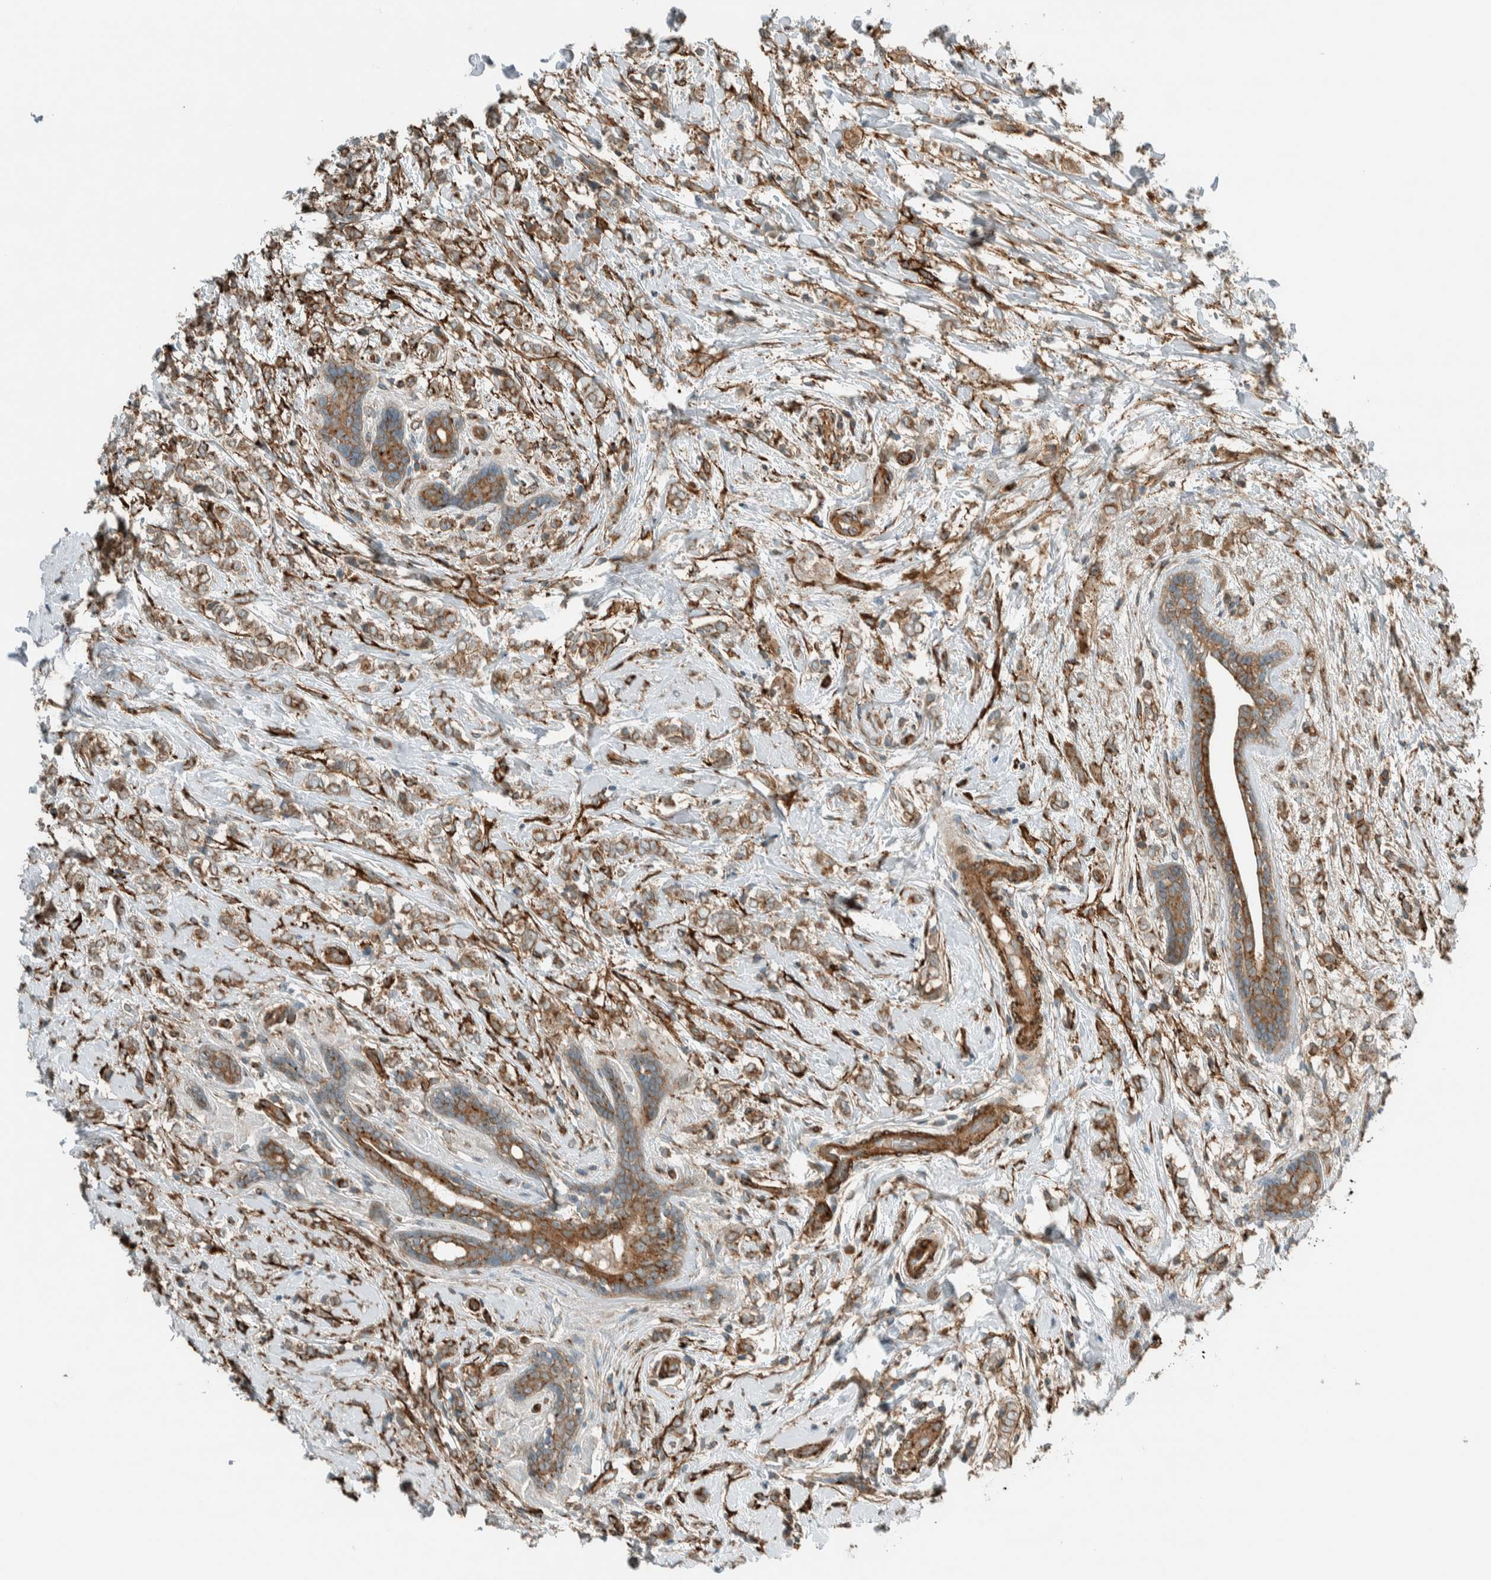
{"staining": {"intensity": "moderate", "quantity": ">75%", "location": "cytoplasmic/membranous"}, "tissue": "breast cancer", "cell_type": "Tumor cells", "image_type": "cancer", "snomed": [{"axis": "morphology", "description": "Normal tissue, NOS"}, {"axis": "morphology", "description": "Lobular carcinoma"}, {"axis": "topography", "description": "Breast"}], "caption": "Brown immunohistochemical staining in human breast cancer exhibits moderate cytoplasmic/membranous expression in about >75% of tumor cells.", "gene": "EXOC7", "patient": {"sex": "female", "age": 47}}